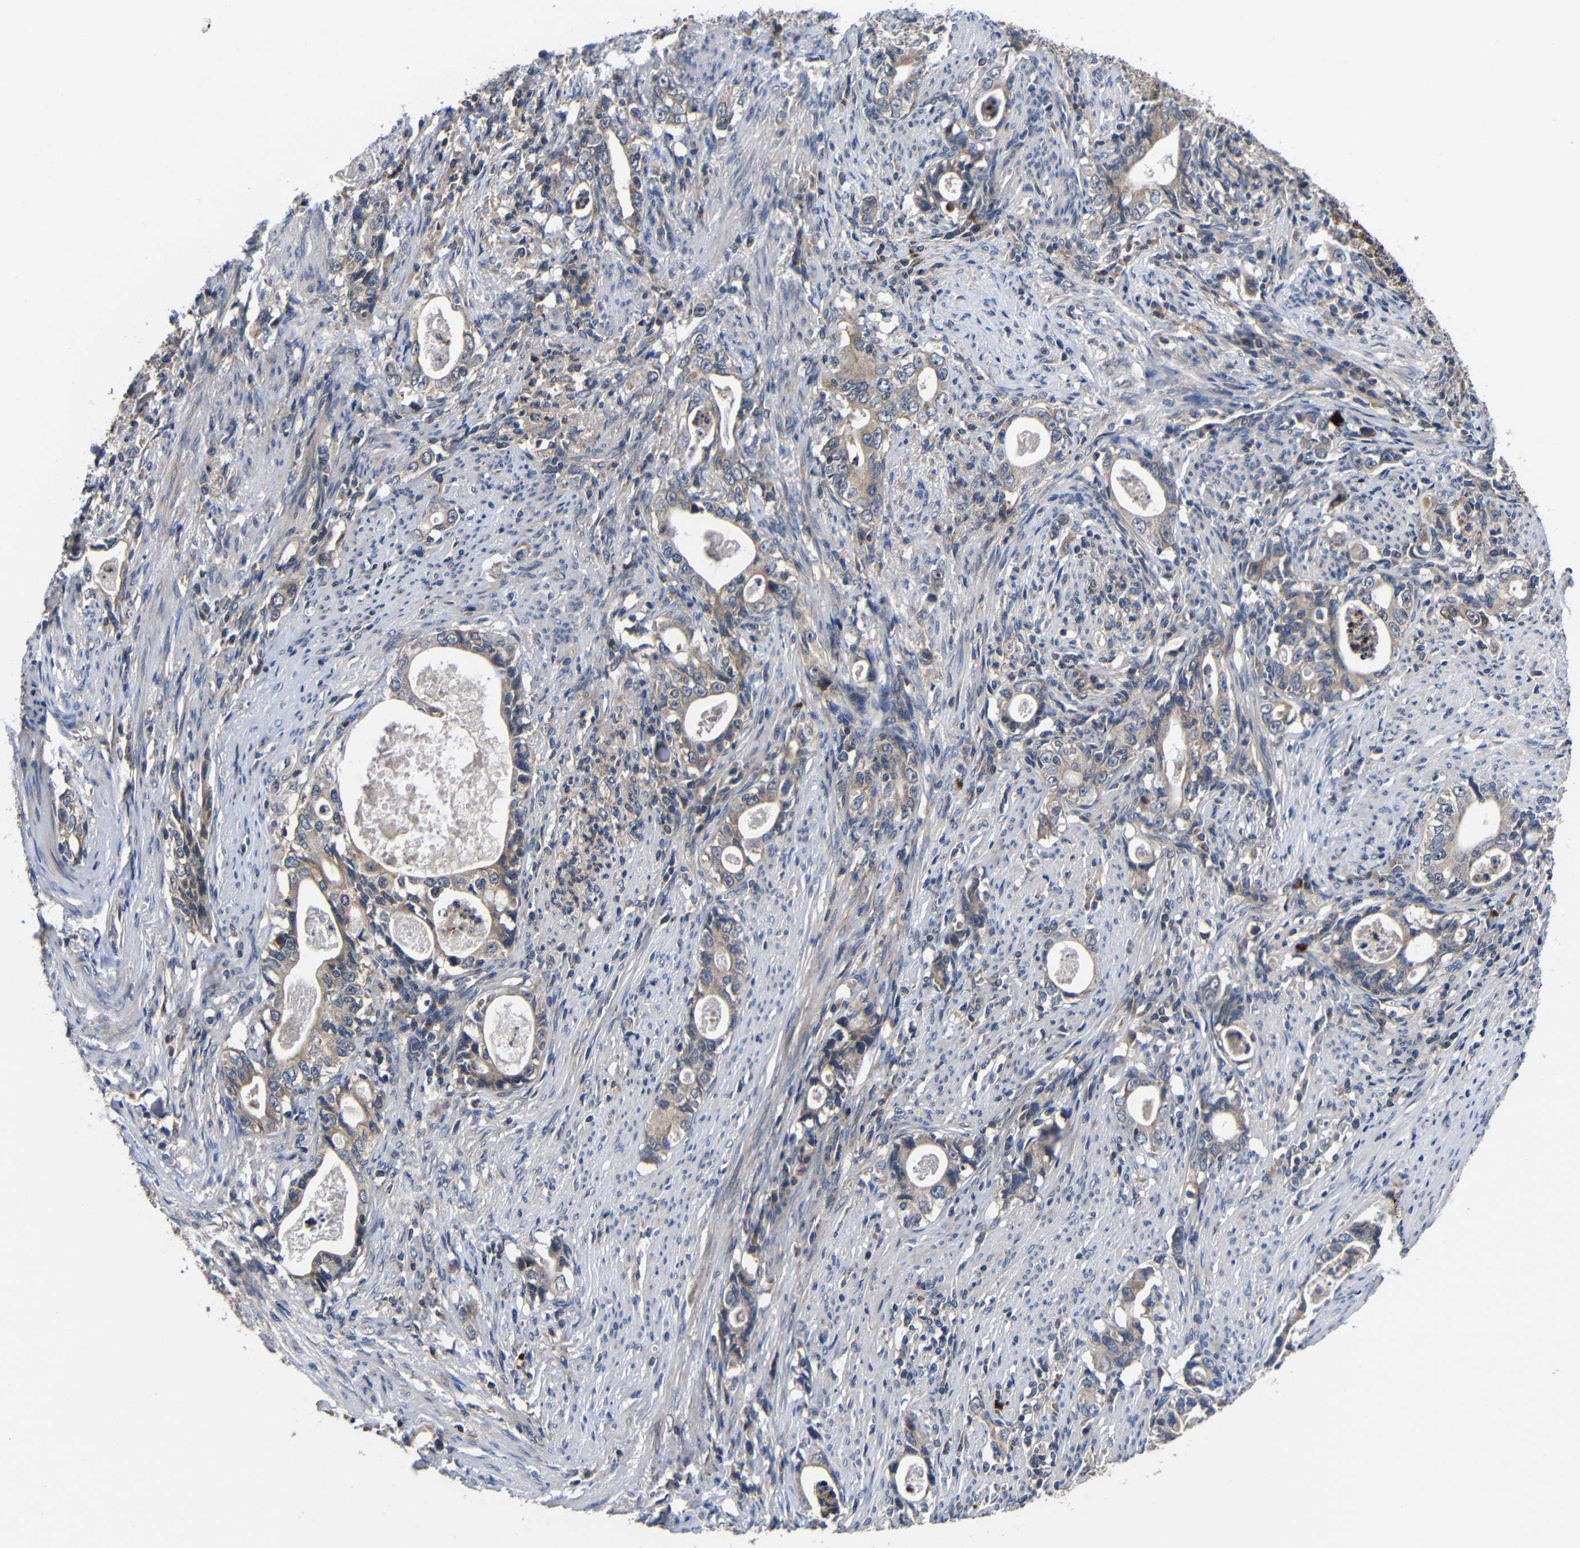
{"staining": {"intensity": "weak", "quantity": ">75%", "location": "cytoplasmic/membranous"}, "tissue": "stomach cancer", "cell_type": "Tumor cells", "image_type": "cancer", "snomed": [{"axis": "morphology", "description": "Adenocarcinoma, NOS"}, {"axis": "topography", "description": "Stomach, lower"}], "caption": "This photomicrograph reveals immunohistochemistry staining of stomach cancer (adenocarcinoma), with low weak cytoplasmic/membranous positivity in approximately >75% of tumor cells.", "gene": "LPAR5", "patient": {"sex": "female", "age": 72}}